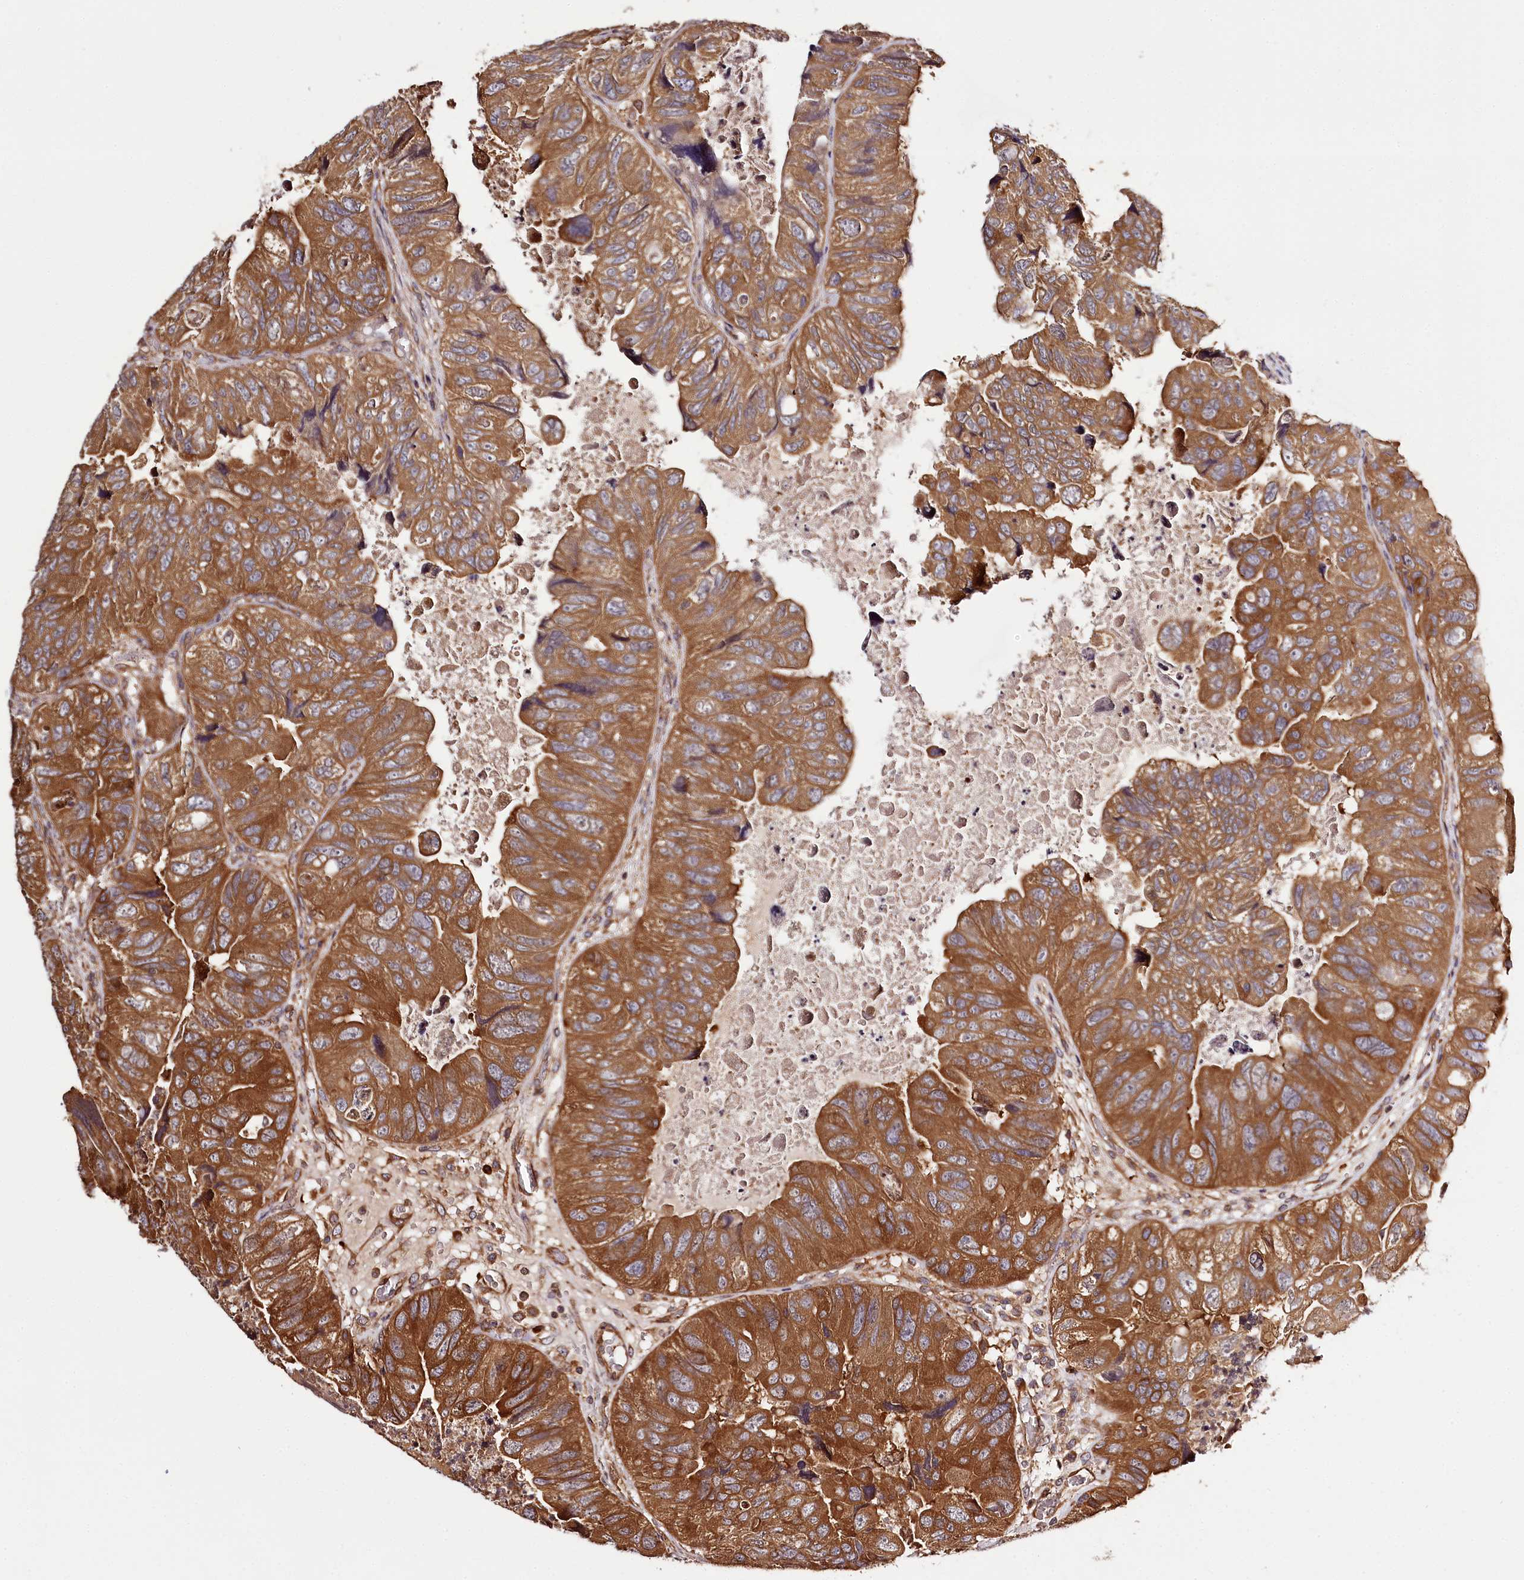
{"staining": {"intensity": "moderate", "quantity": ">75%", "location": "cytoplasmic/membranous"}, "tissue": "colorectal cancer", "cell_type": "Tumor cells", "image_type": "cancer", "snomed": [{"axis": "morphology", "description": "Adenocarcinoma, NOS"}, {"axis": "topography", "description": "Rectum"}], "caption": "Protein expression analysis of colorectal cancer (adenocarcinoma) reveals moderate cytoplasmic/membranous staining in approximately >75% of tumor cells. Nuclei are stained in blue.", "gene": "TARS1", "patient": {"sex": "male", "age": 63}}